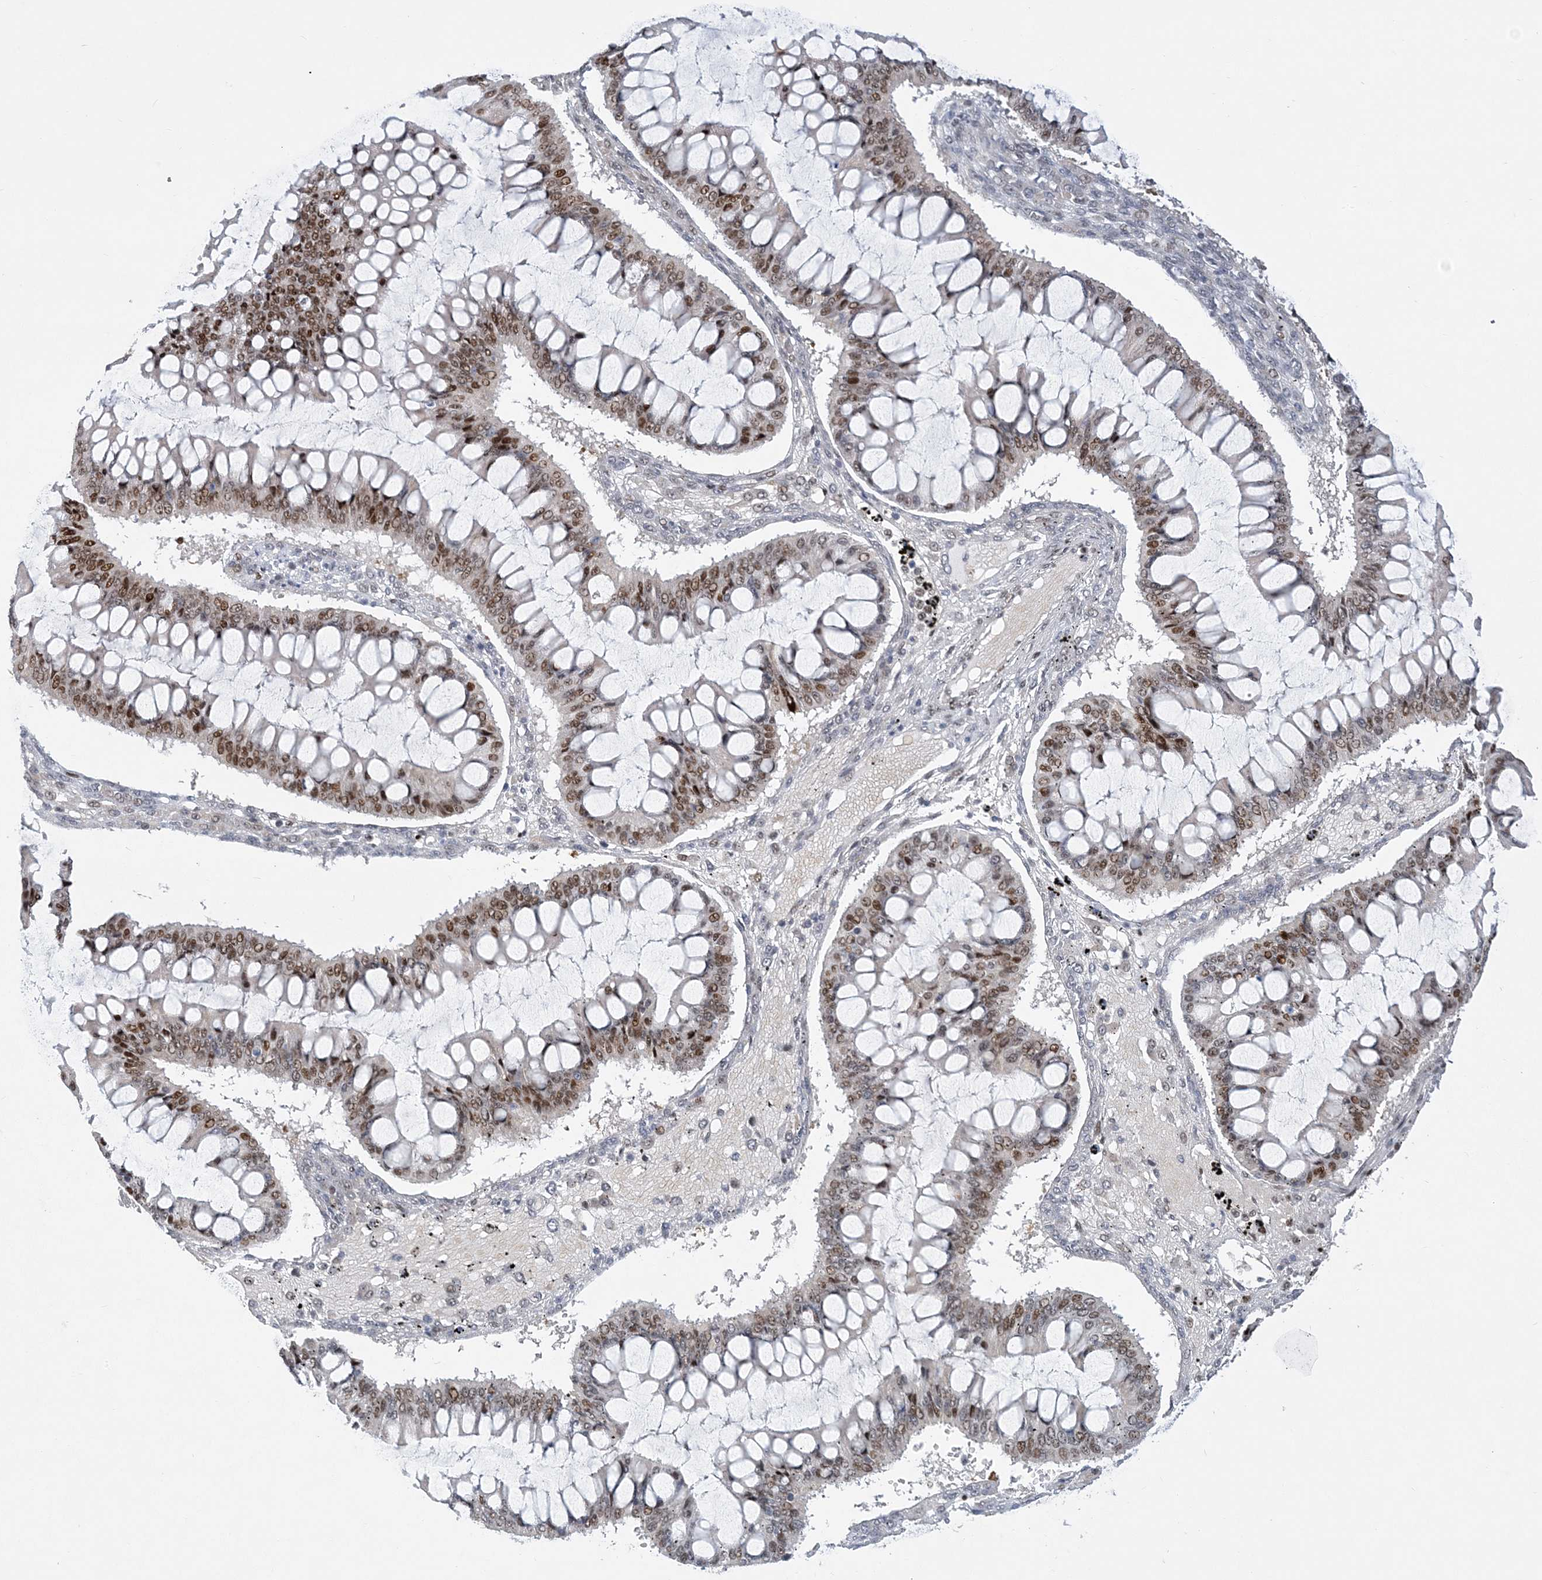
{"staining": {"intensity": "moderate", "quantity": ">75%", "location": "nuclear"}, "tissue": "ovarian cancer", "cell_type": "Tumor cells", "image_type": "cancer", "snomed": [{"axis": "morphology", "description": "Cystadenocarcinoma, mucinous, NOS"}, {"axis": "topography", "description": "Ovary"}], "caption": "Immunohistochemistry (IHC) image of human ovarian mucinous cystadenocarcinoma stained for a protein (brown), which demonstrates medium levels of moderate nuclear staining in about >75% of tumor cells.", "gene": "ZBTB7A", "patient": {"sex": "female", "age": 73}}